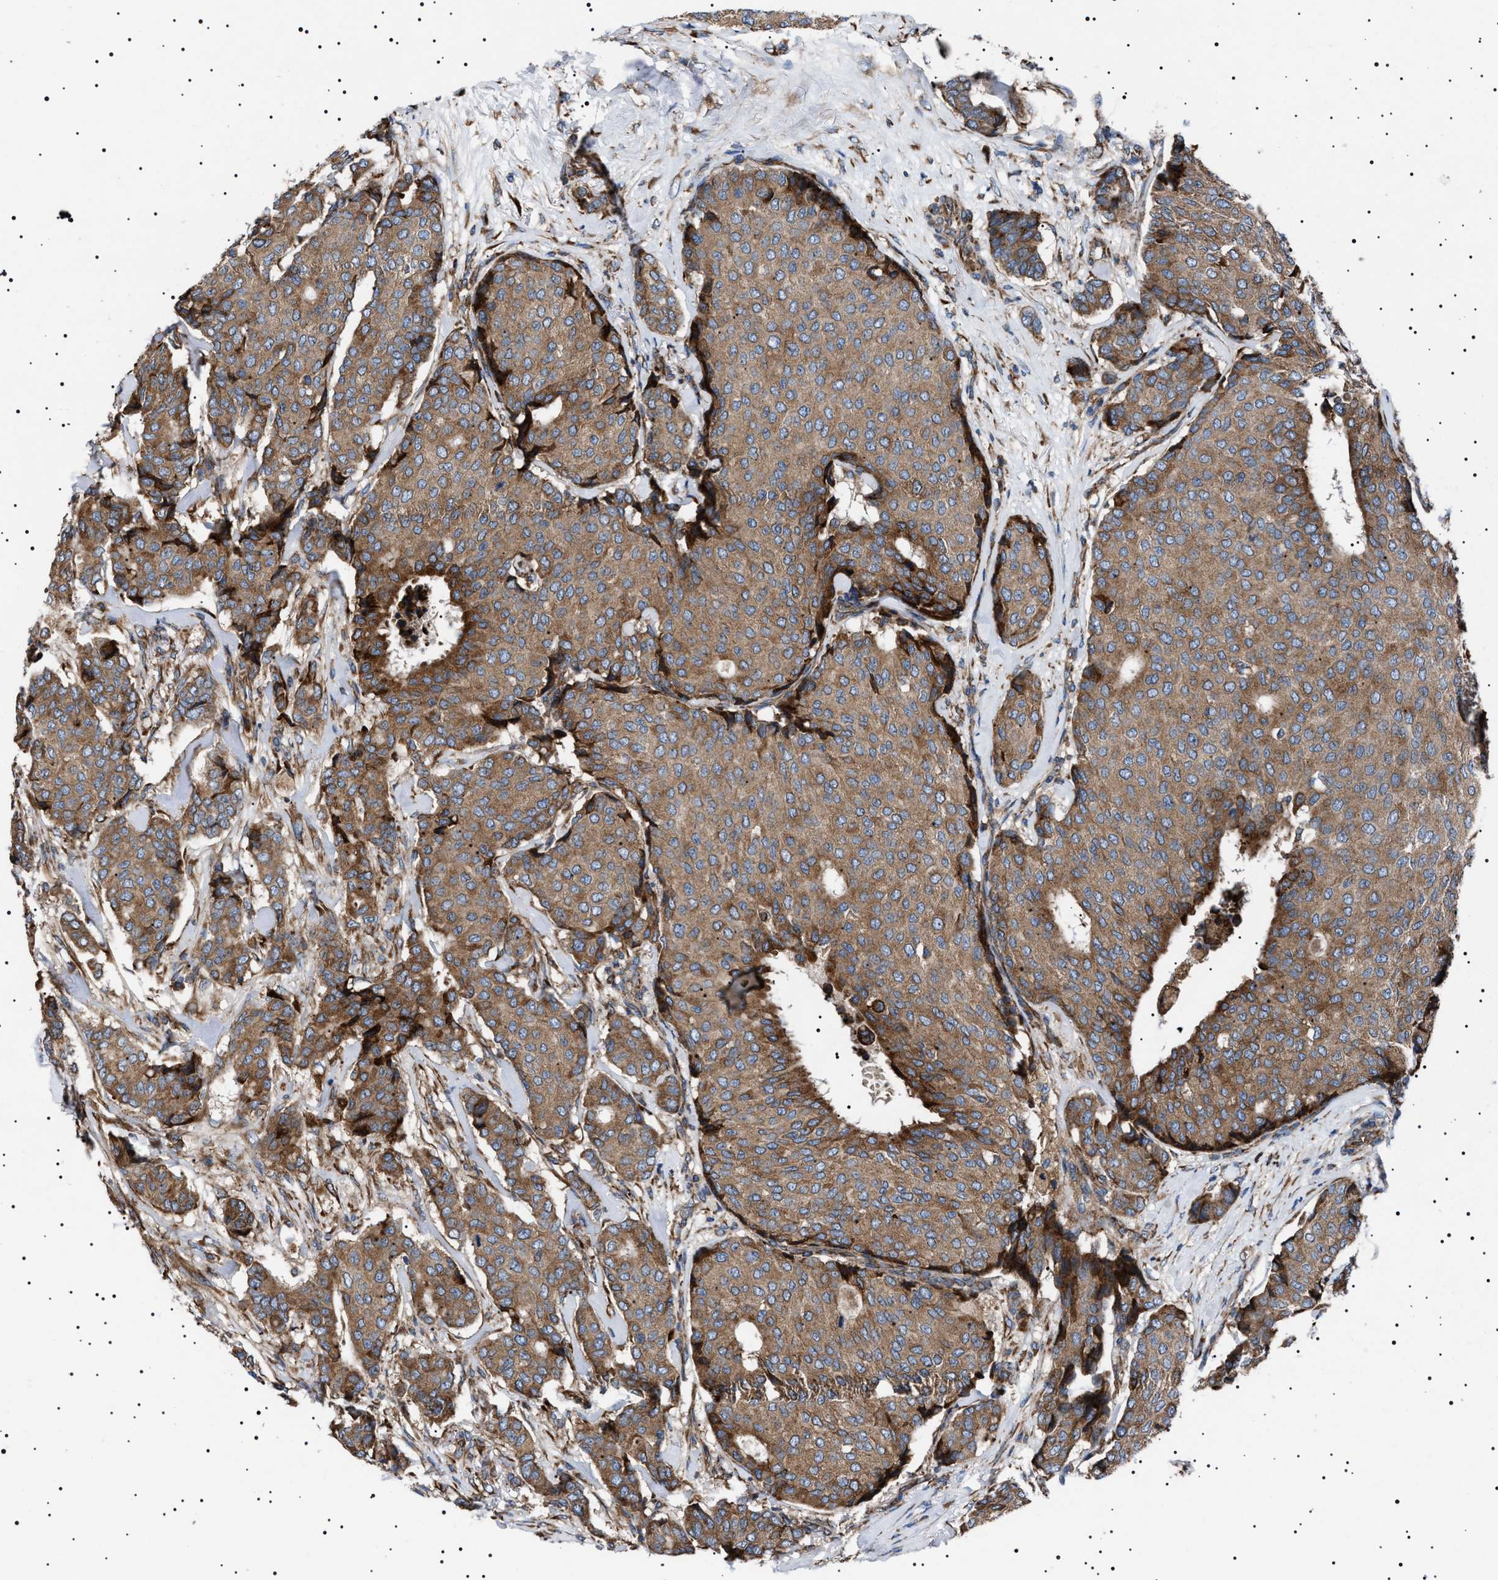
{"staining": {"intensity": "strong", "quantity": "25%-75%", "location": "cytoplasmic/membranous"}, "tissue": "breast cancer", "cell_type": "Tumor cells", "image_type": "cancer", "snomed": [{"axis": "morphology", "description": "Duct carcinoma"}, {"axis": "topography", "description": "Breast"}], "caption": "Immunohistochemical staining of invasive ductal carcinoma (breast) reveals high levels of strong cytoplasmic/membranous positivity in about 25%-75% of tumor cells. The protein of interest is shown in brown color, while the nuclei are stained blue.", "gene": "TOP1MT", "patient": {"sex": "female", "age": 75}}